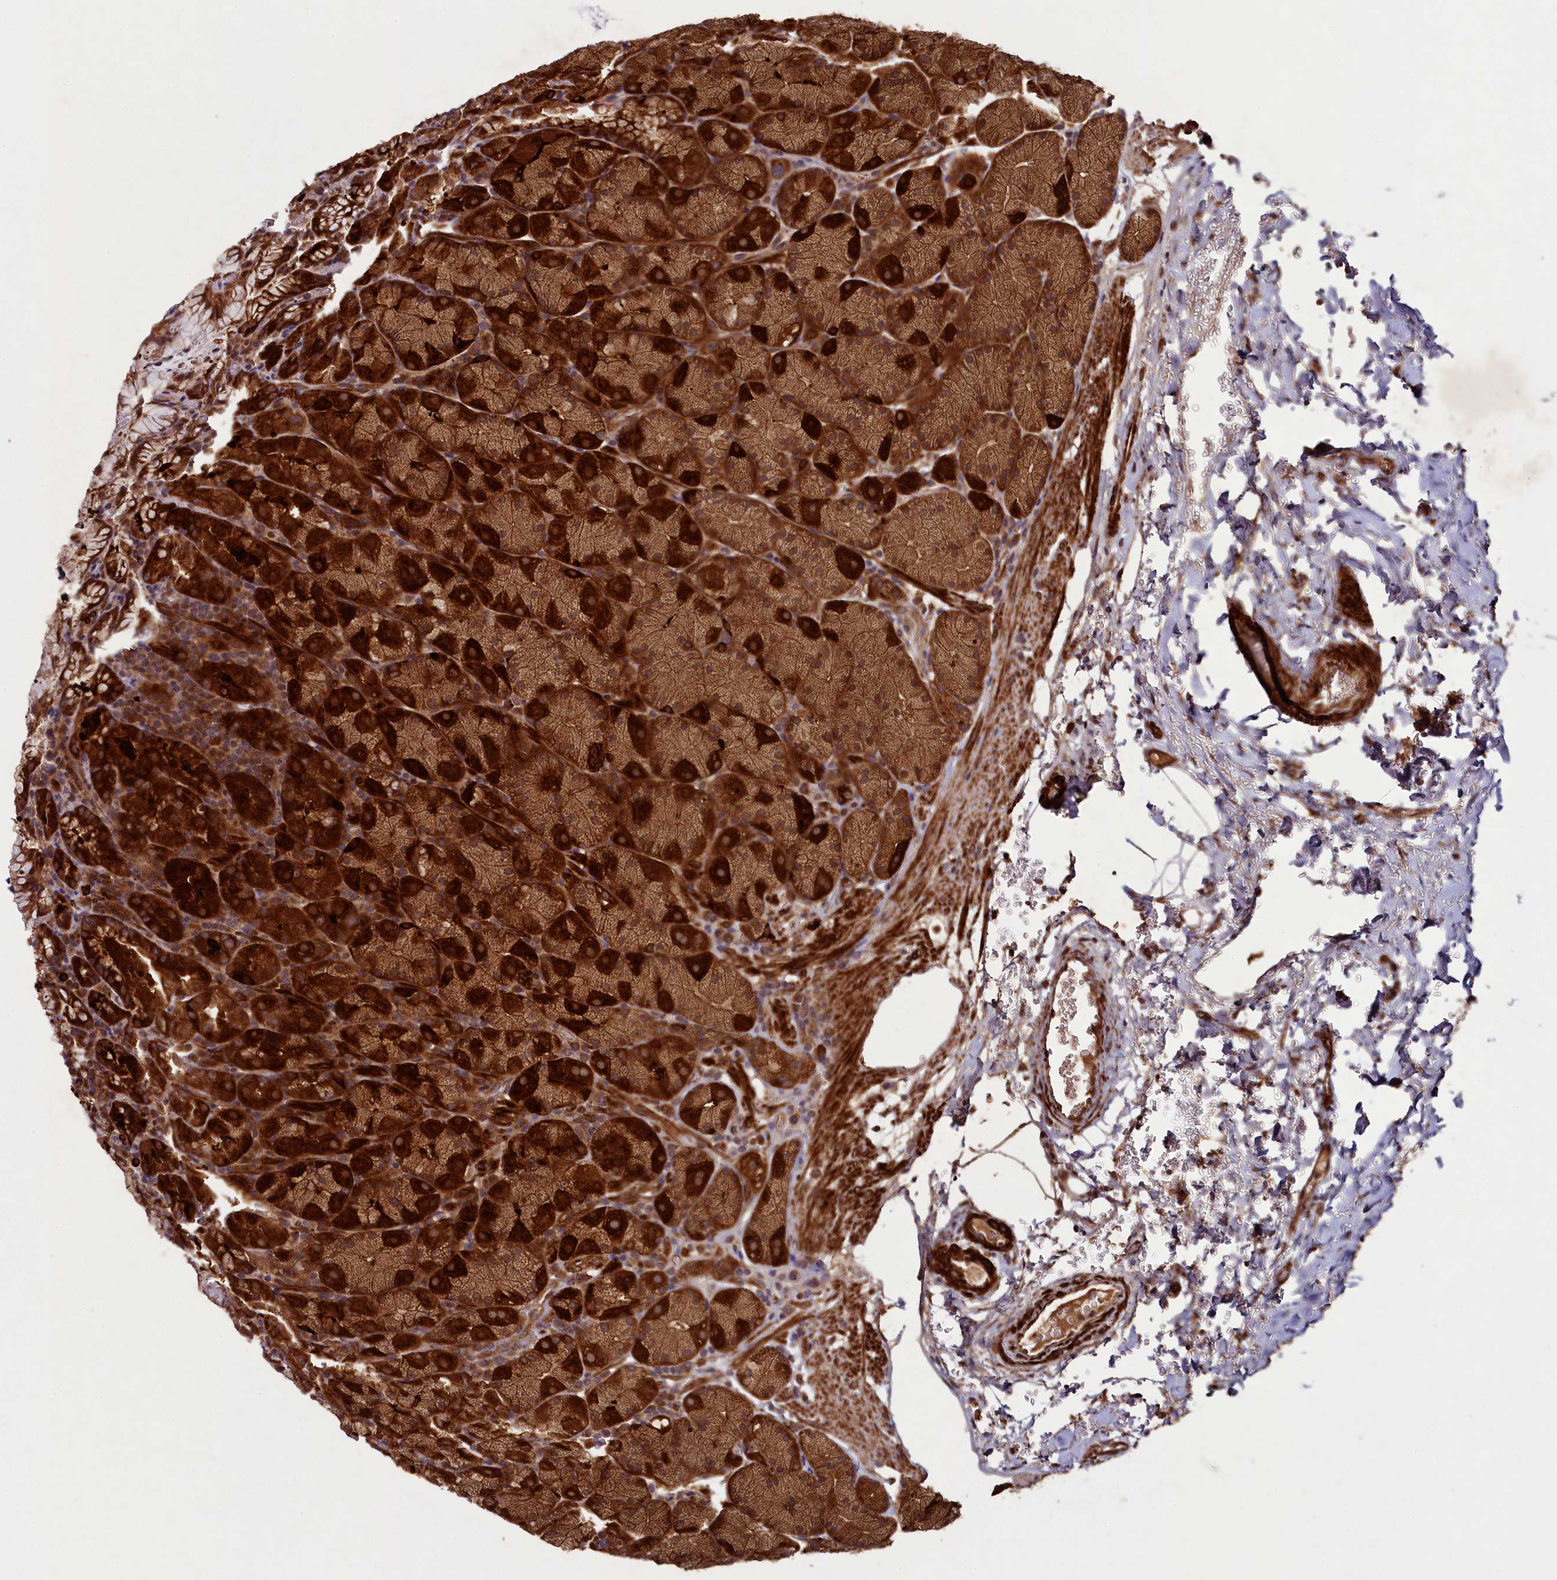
{"staining": {"intensity": "strong", "quantity": ">75%", "location": "cytoplasmic/membranous"}, "tissue": "stomach", "cell_type": "Glandular cells", "image_type": "normal", "snomed": [{"axis": "morphology", "description": "Normal tissue, NOS"}, {"axis": "topography", "description": "Stomach, upper"}, {"axis": "topography", "description": "Stomach, lower"}], "caption": "Stomach stained with a brown dye reveals strong cytoplasmic/membranous positive positivity in approximately >75% of glandular cells.", "gene": "CCDC102A", "patient": {"sex": "male", "age": 80}}